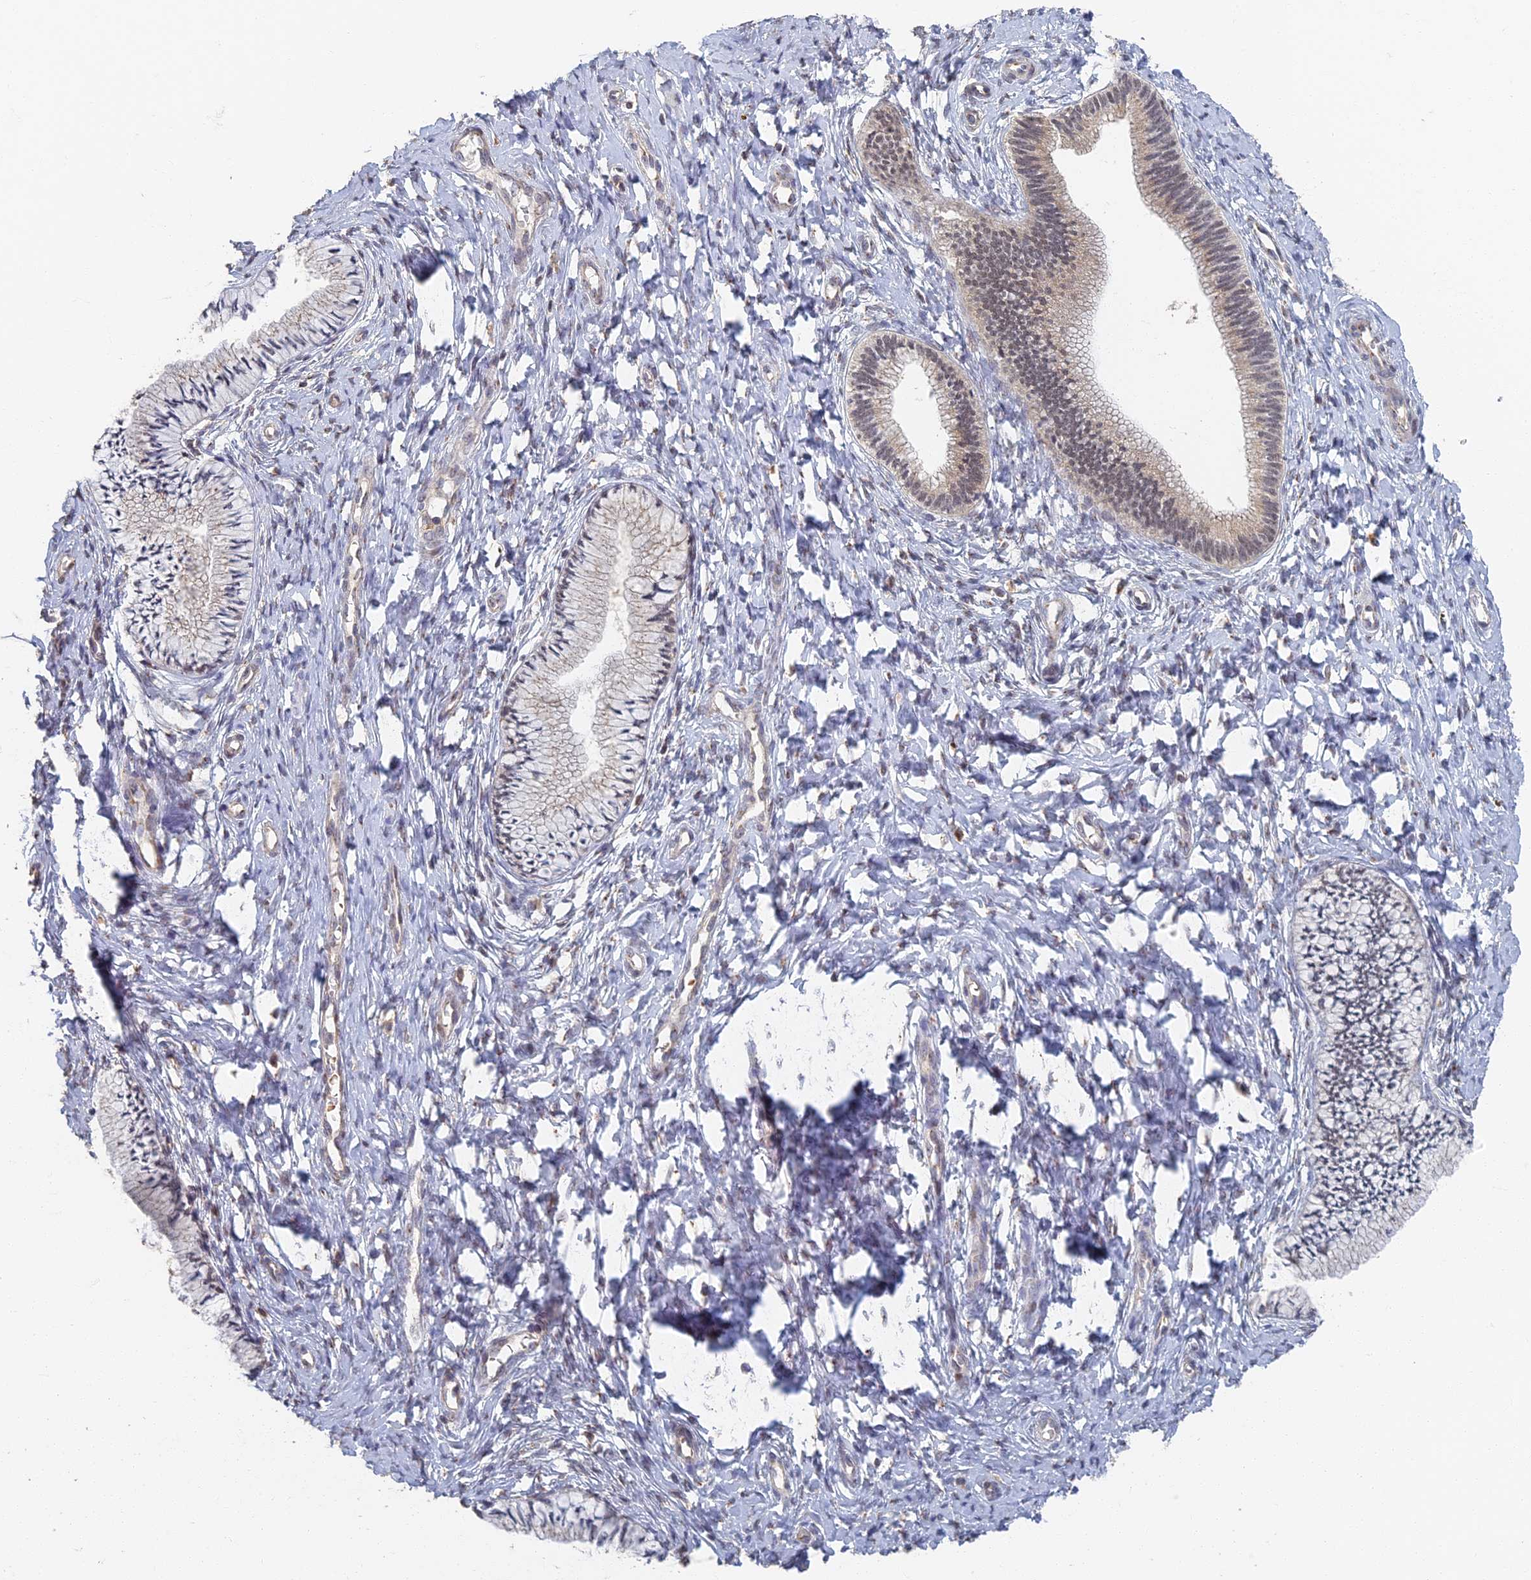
{"staining": {"intensity": "negative", "quantity": "none", "location": "none"}, "tissue": "cervix", "cell_type": "Glandular cells", "image_type": "normal", "snomed": [{"axis": "morphology", "description": "Normal tissue, NOS"}, {"axis": "topography", "description": "Cervix"}], "caption": "Glandular cells are negative for protein expression in unremarkable human cervix. (Brightfield microscopy of DAB immunohistochemistry (IHC) at high magnification).", "gene": "GPATCH1", "patient": {"sex": "female", "age": 36}}